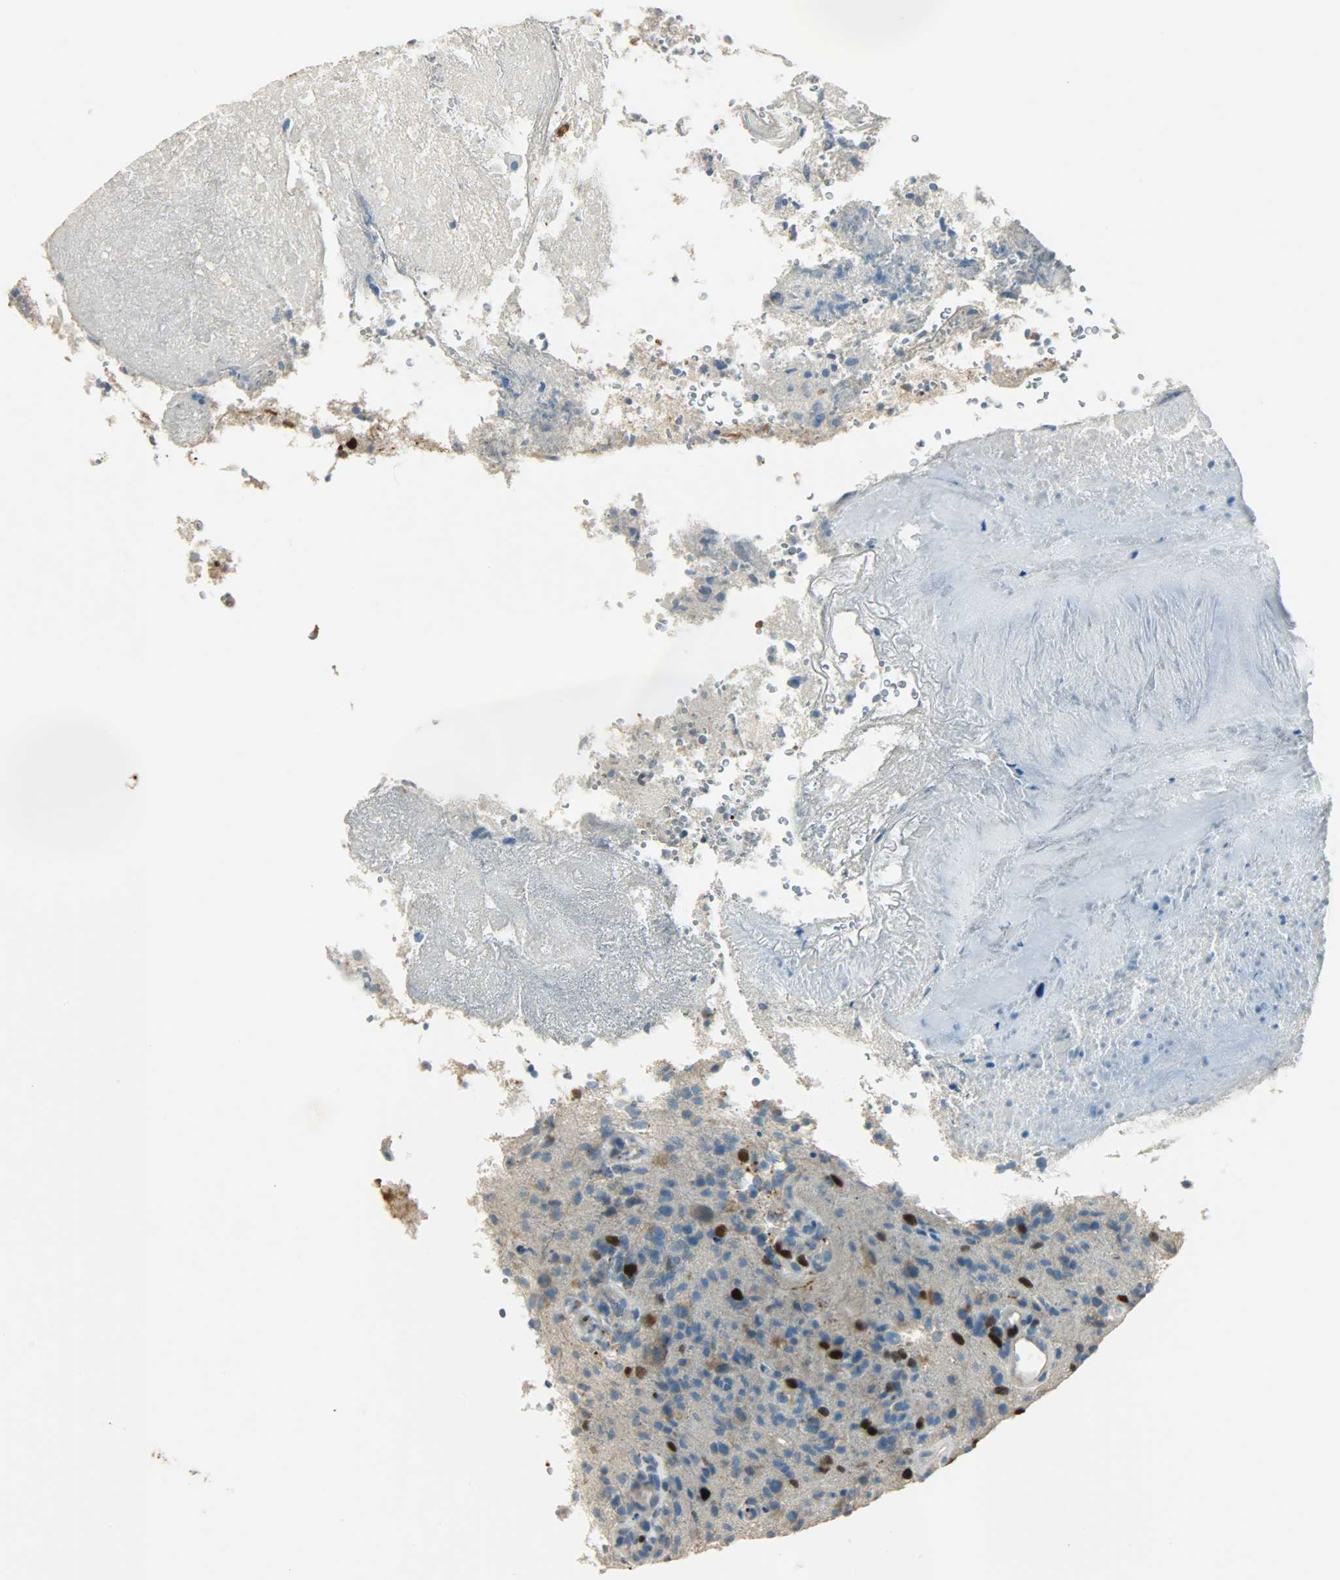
{"staining": {"intensity": "strong", "quantity": "25%-75%", "location": "cytoplasmic/membranous,nuclear"}, "tissue": "glioma", "cell_type": "Tumor cells", "image_type": "cancer", "snomed": [{"axis": "morphology", "description": "Normal tissue, NOS"}, {"axis": "morphology", "description": "Glioma, malignant, High grade"}, {"axis": "topography", "description": "Cerebral cortex"}], "caption": "A brown stain shows strong cytoplasmic/membranous and nuclear expression of a protein in malignant high-grade glioma tumor cells.", "gene": "TPX2", "patient": {"sex": "male", "age": 75}}